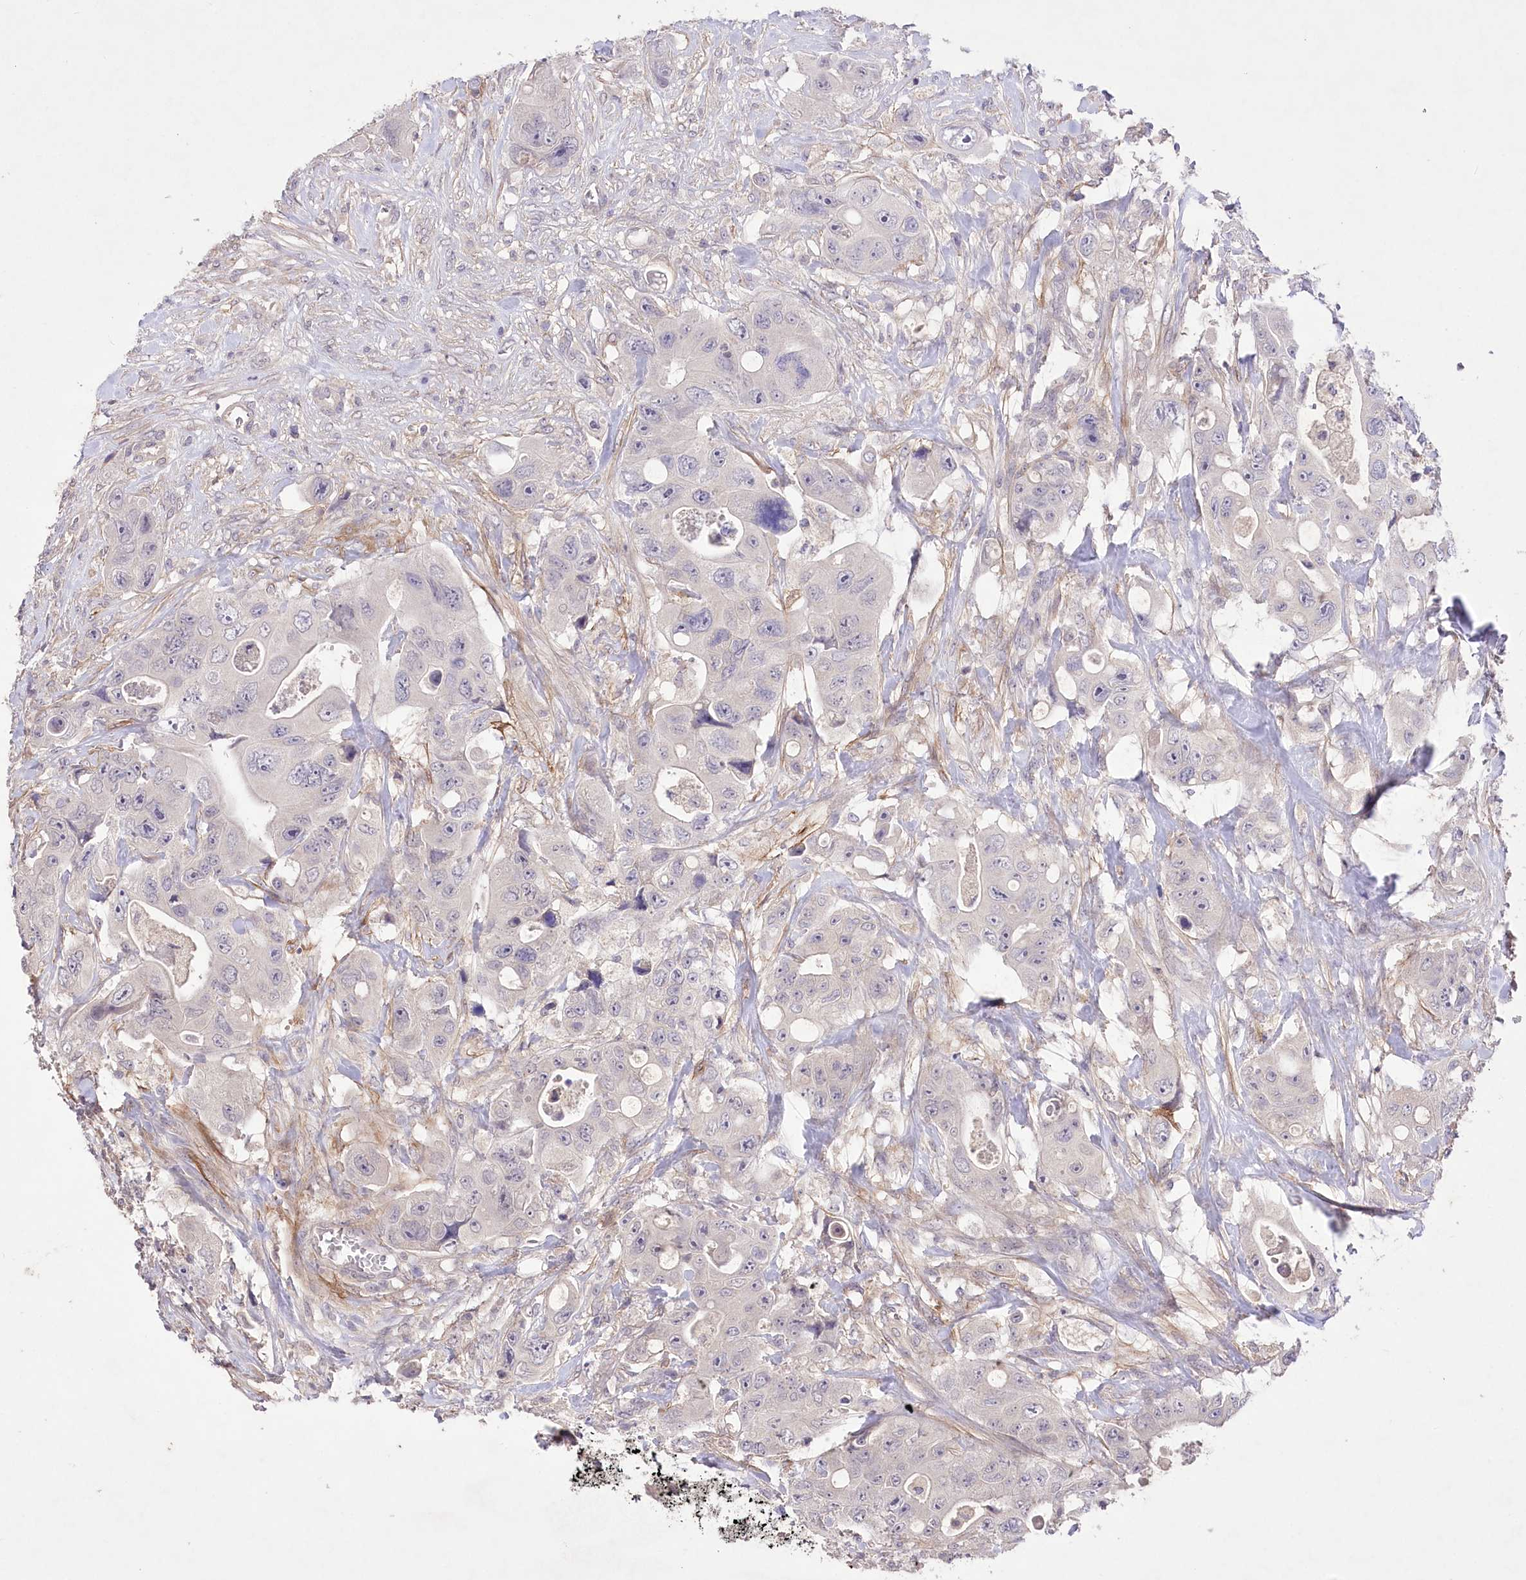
{"staining": {"intensity": "negative", "quantity": "none", "location": "none"}, "tissue": "colorectal cancer", "cell_type": "Tumor cells", "image_type": "cancer", "snomed": [{"axis": "morphology", "description": "Adenocarcinoma, NOS"}, {"axis": "topography", "description": "Colon"}], "caption": "The IHC image has no significant positivity in tumor cells of adenocarcinoma (colorectal) tissue.", "gene": "ENPP1", "patient": {"sex": "female", "age": 46}}